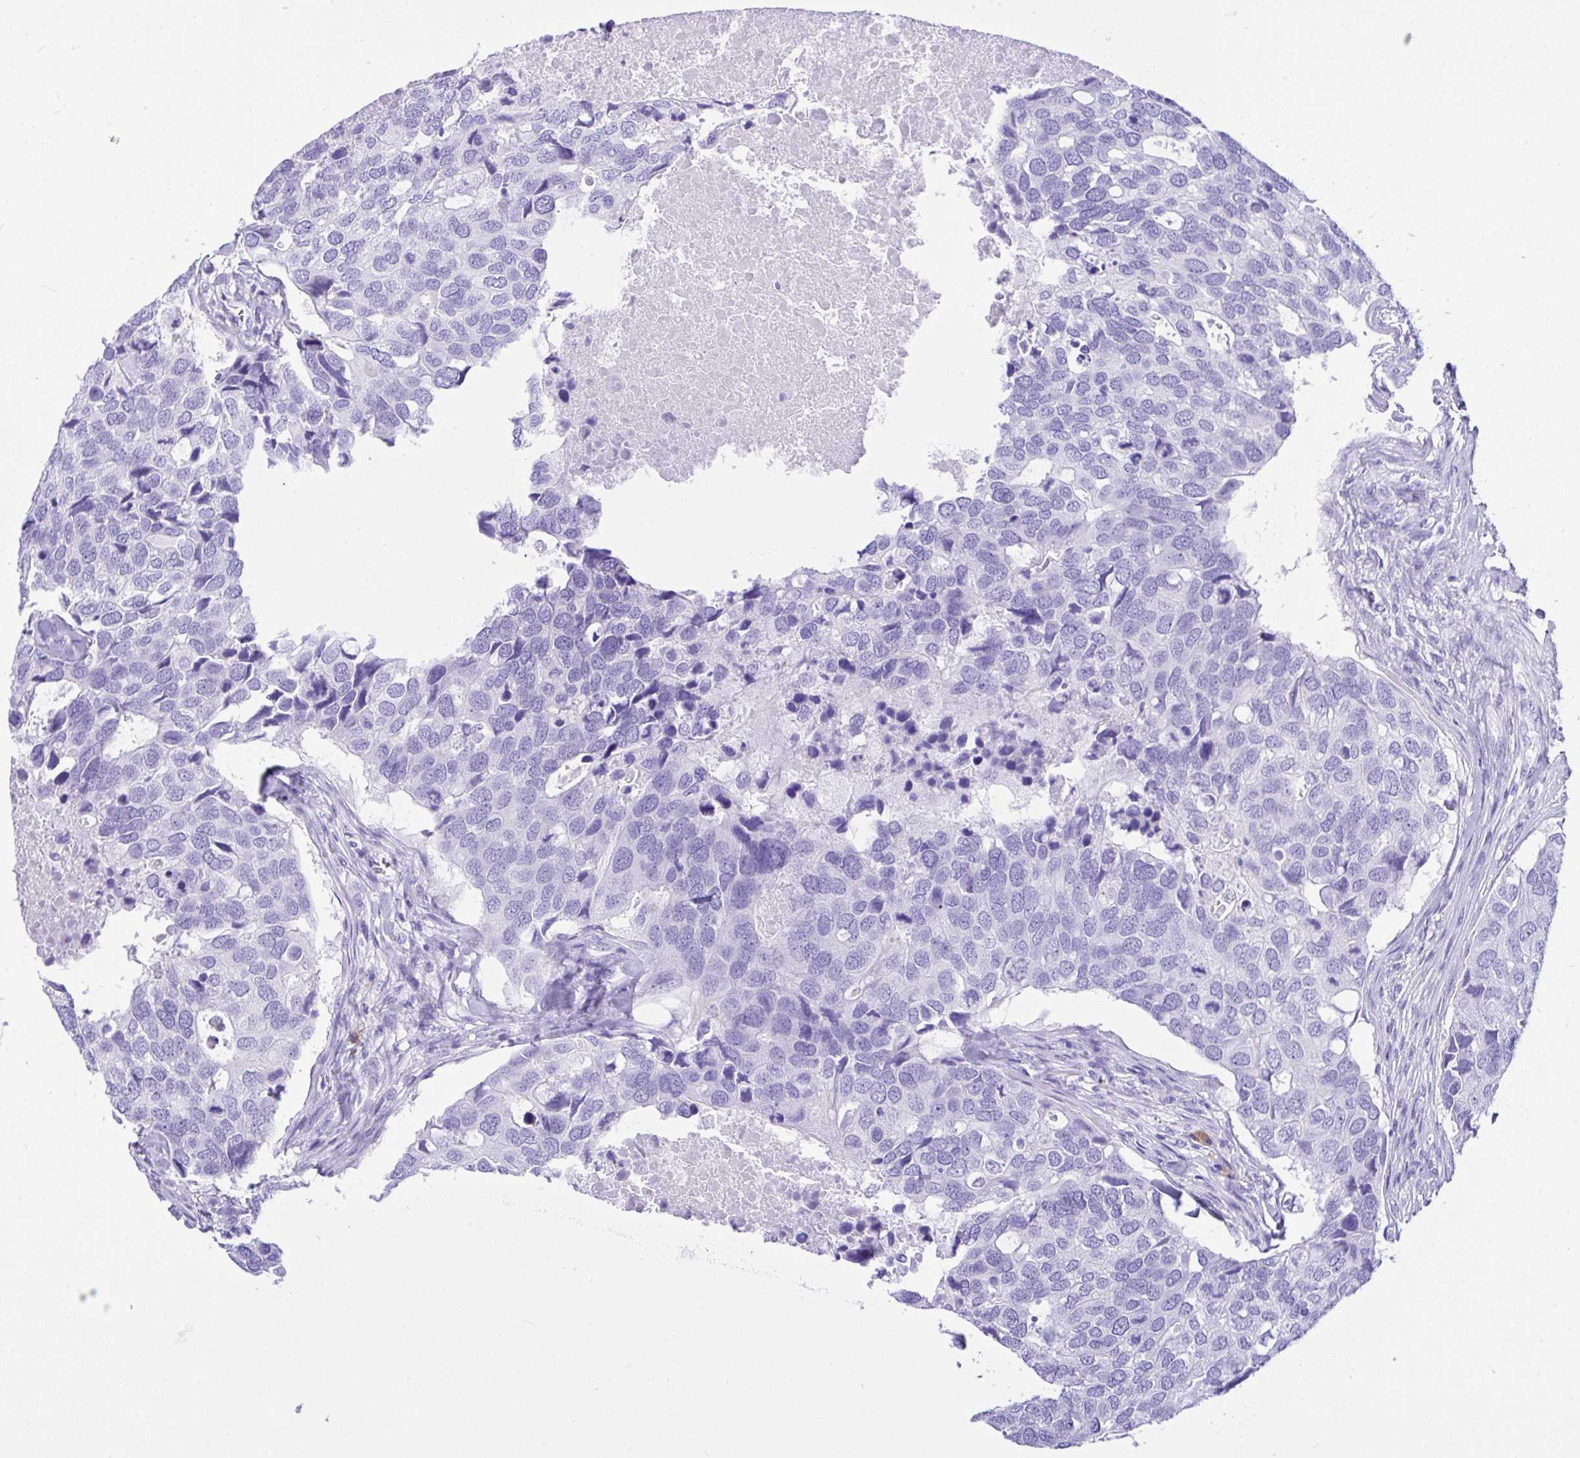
{"staining": {"intensity": "negative", "quantity": "none", "location": "none"}, "tissue": "breast cancer", "cell_type": "Tumor cells", "image_type": "cancer", "snomed": [{"axis": "morphology", "description": "Duct carcinoma"}, {"axis": "topography", "description": "Breast"}], "caption": "This histopathology image is of breast cancer stained with IHC to label a protein in brown with the nuclei are counter-stained blue. There is no staining in tumor cells.", "gene": "BEST4", "patient": {"sex": "female", "age": 83}}